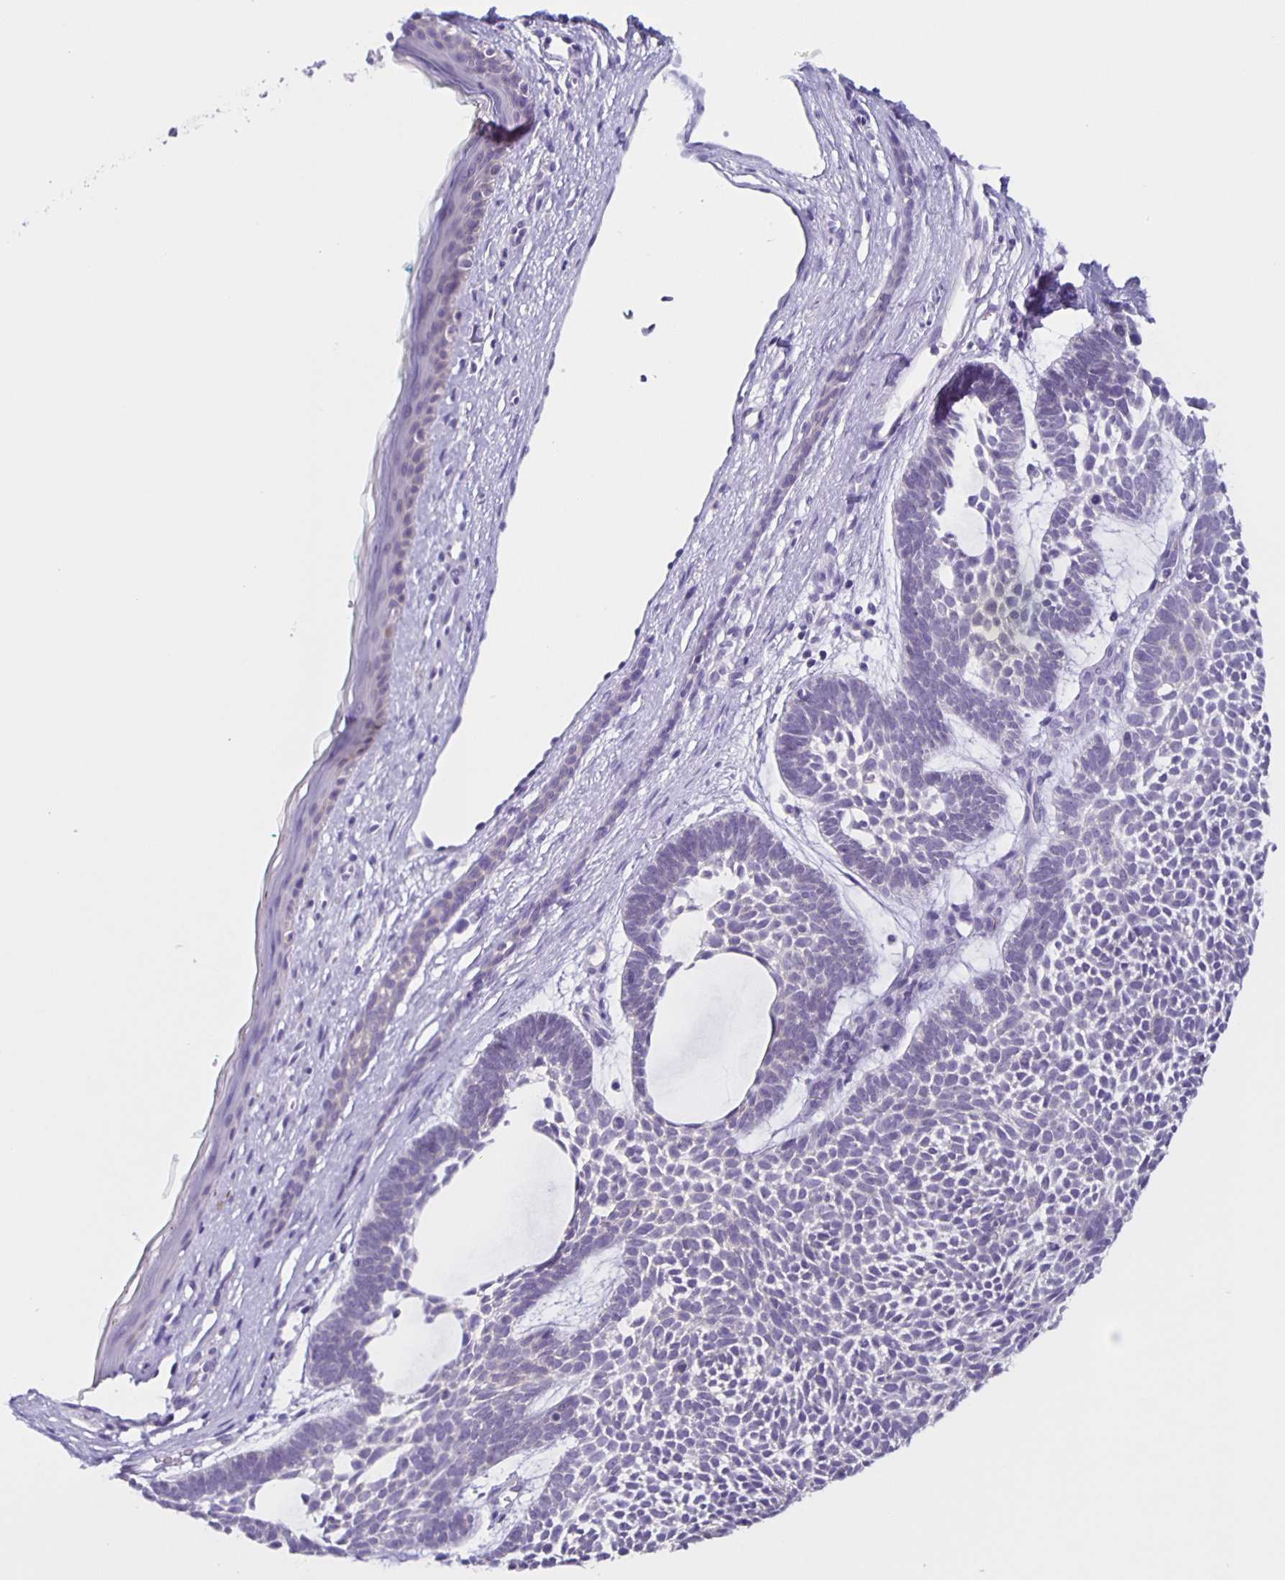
{"staining": {"intensity": "negative", "quantity": "none", "location": "none"}, "tissue": "skin cancer", "cell_type": "Tumor cells", "image_type": "cancer", "snomed": [{"axis": "morphology", "description": "Basal cell carcinoma"}, {"axis": "topography", "description": "Skin"}, {"axis": "topography", "description": "Skin of face"}], "caption": "Histopathology image shows no protein expression in tumor cells of skin cancer (basal cell carcinoma) tissue. (IHC, brightfield microscopy, high magnification).", "gene": "SLC12A3", "patient": {"sex": "male", "age": 83}}